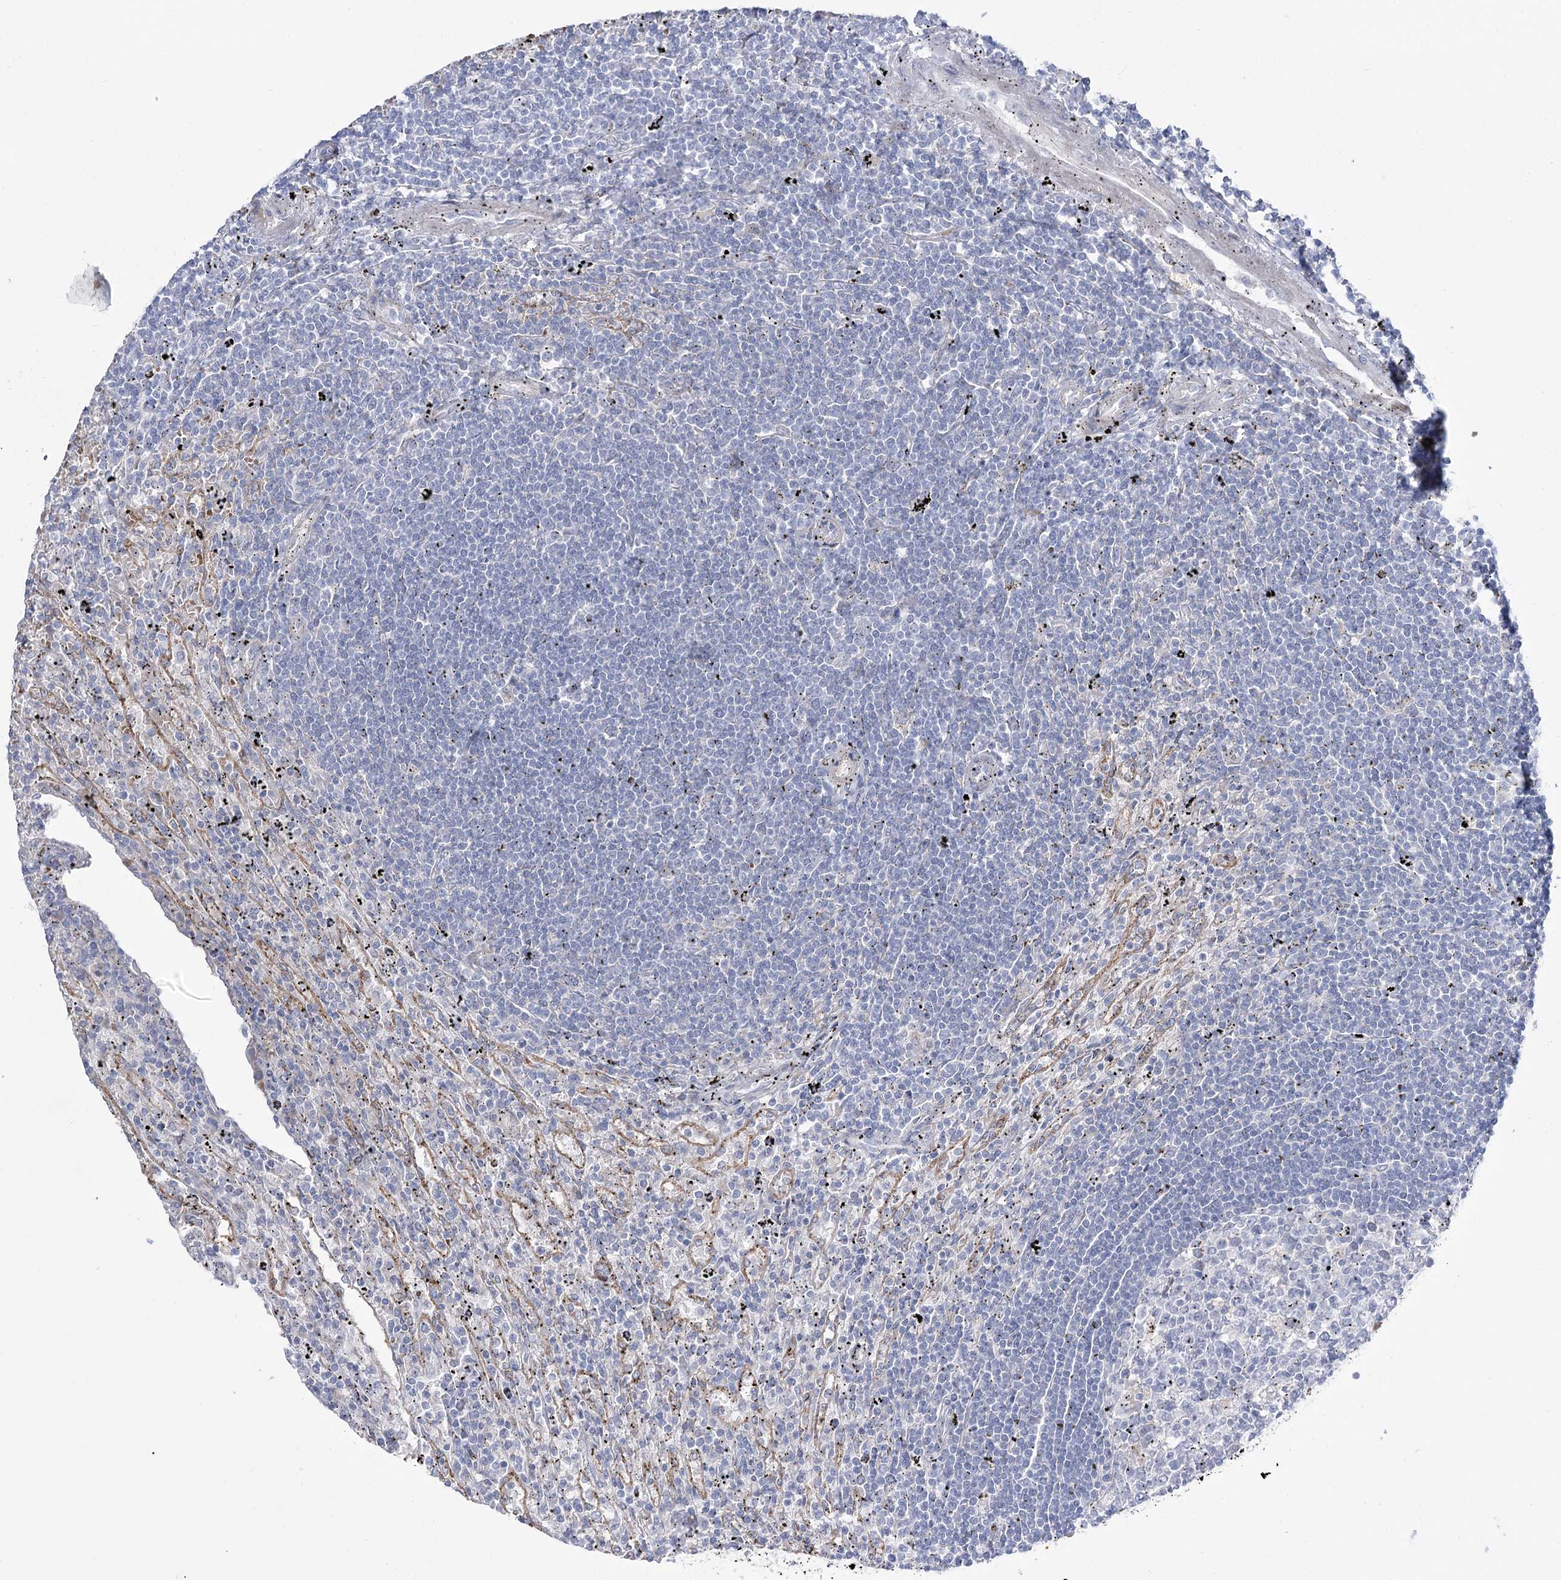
{"staining": {"intensity": "negative", "quantity": "none", "location": "none"}, "tissue": "lymphoma", "cell_type": "Tumor cells", "image_type": "cancer", "snomed": [{"axis": "morphology", "description": "Malignant lymphoma, non-Hodgkin's type, Low grade"}, {"axis": "topography", "description": "Spleen"}], "caption": "A micrograph of human lymphoma is negative for staining in tumor cells.", "gene": "SIAE", "patient": {"sex": "male", "age": 76}}